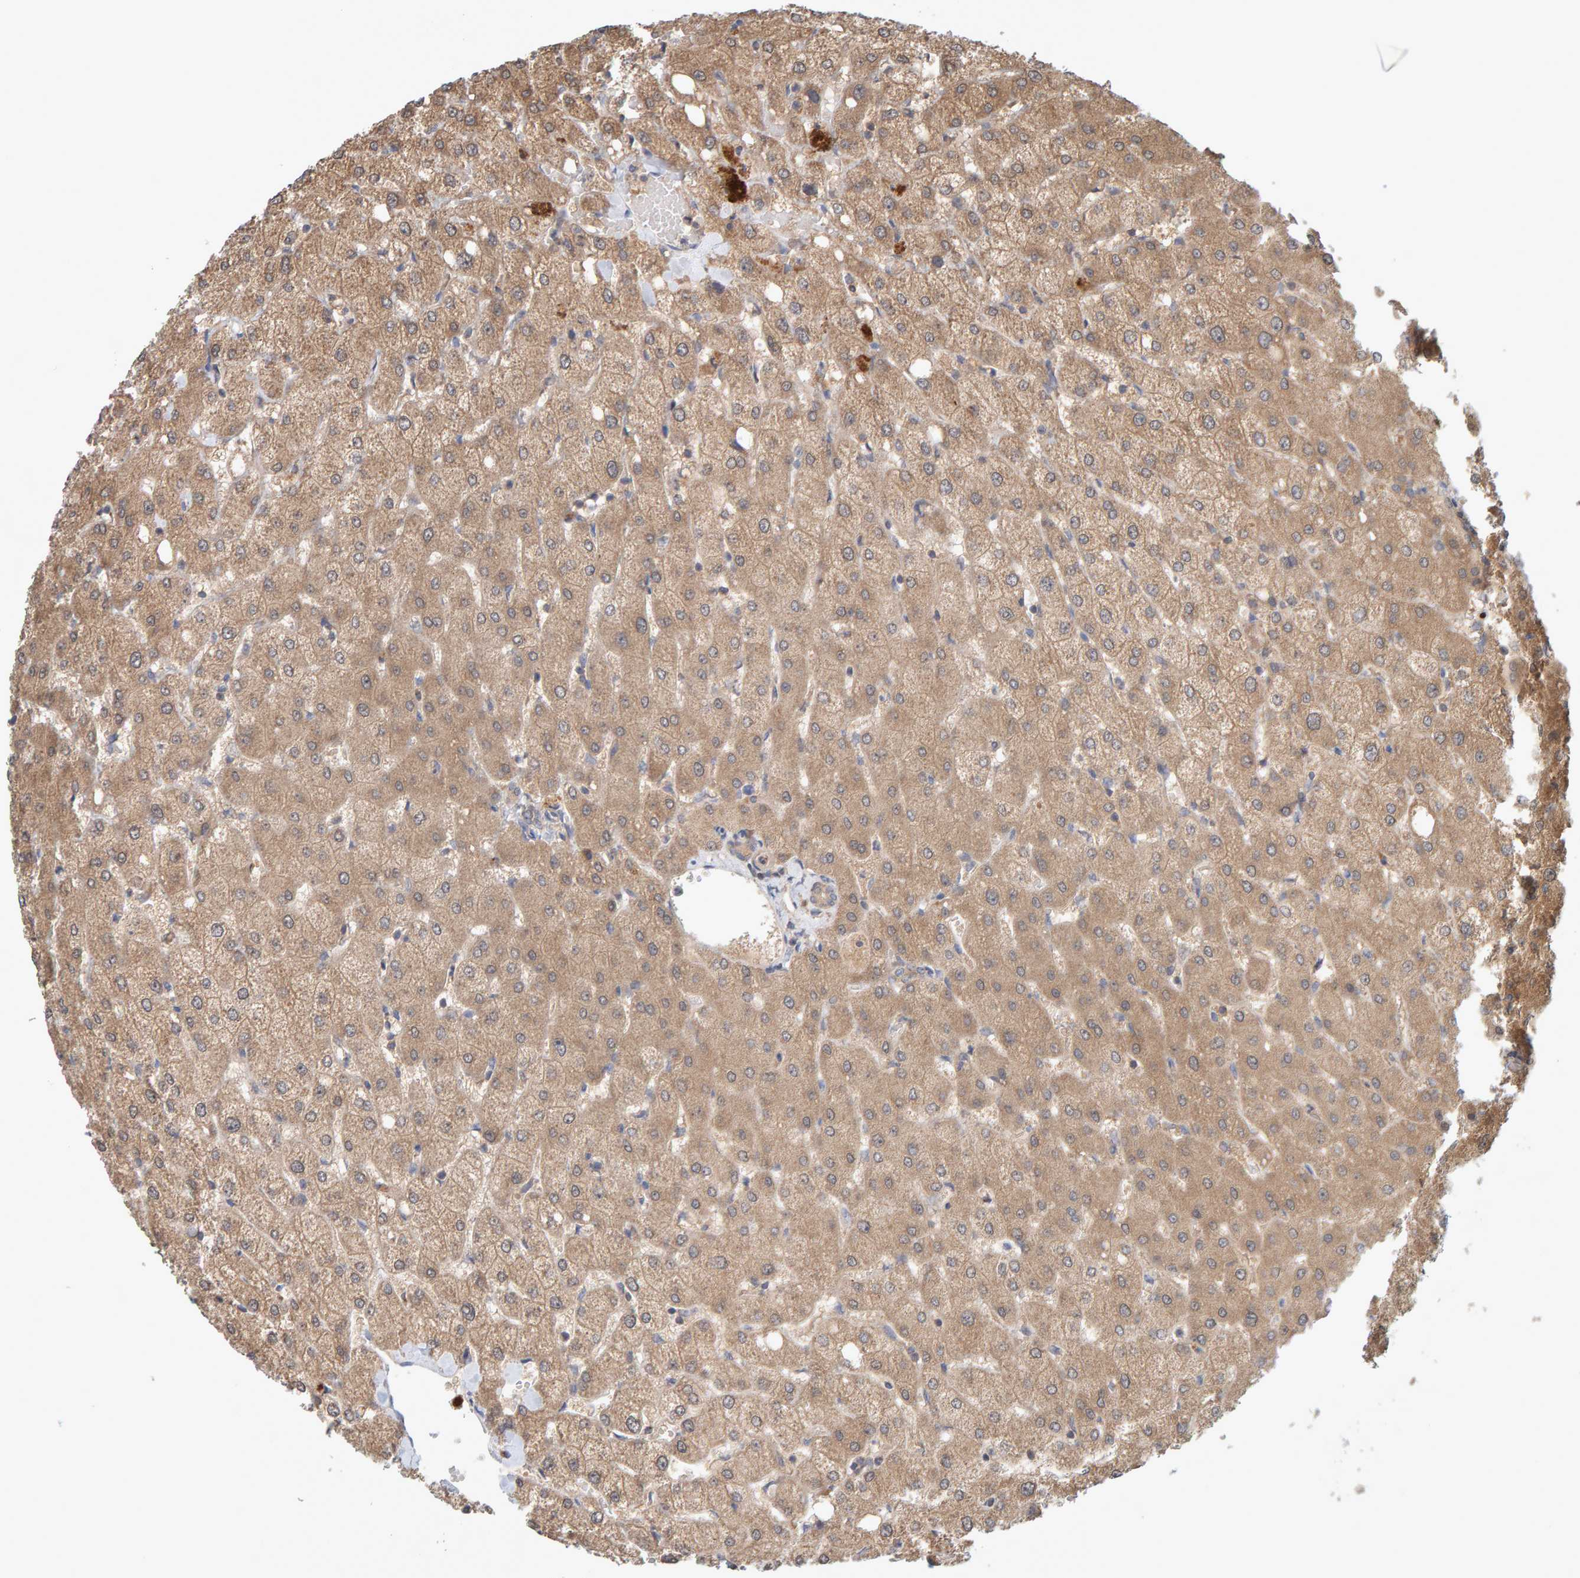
{"staining": {"intensity": "weak", "quantity": "25%-75%", "location": "cytoplasmic/membranous"}, "tissue": "liver", "cell_type": "Cholangiocytes", "image_type": "normal", "snomed": [{"axis": "morphology", "description": "Normal tissue, NOS"}, {"axis": "topography", "description": "Liver"}], "caption": "Immunohistochemical staining of normal liver exhibits 25%-75% levels of weak cytoplasmic/membranous protein positivity in about 25%-75% of cholangiocytes.", "gene": "TATDN1", "patient": {"sex": "female", "age": 54}}